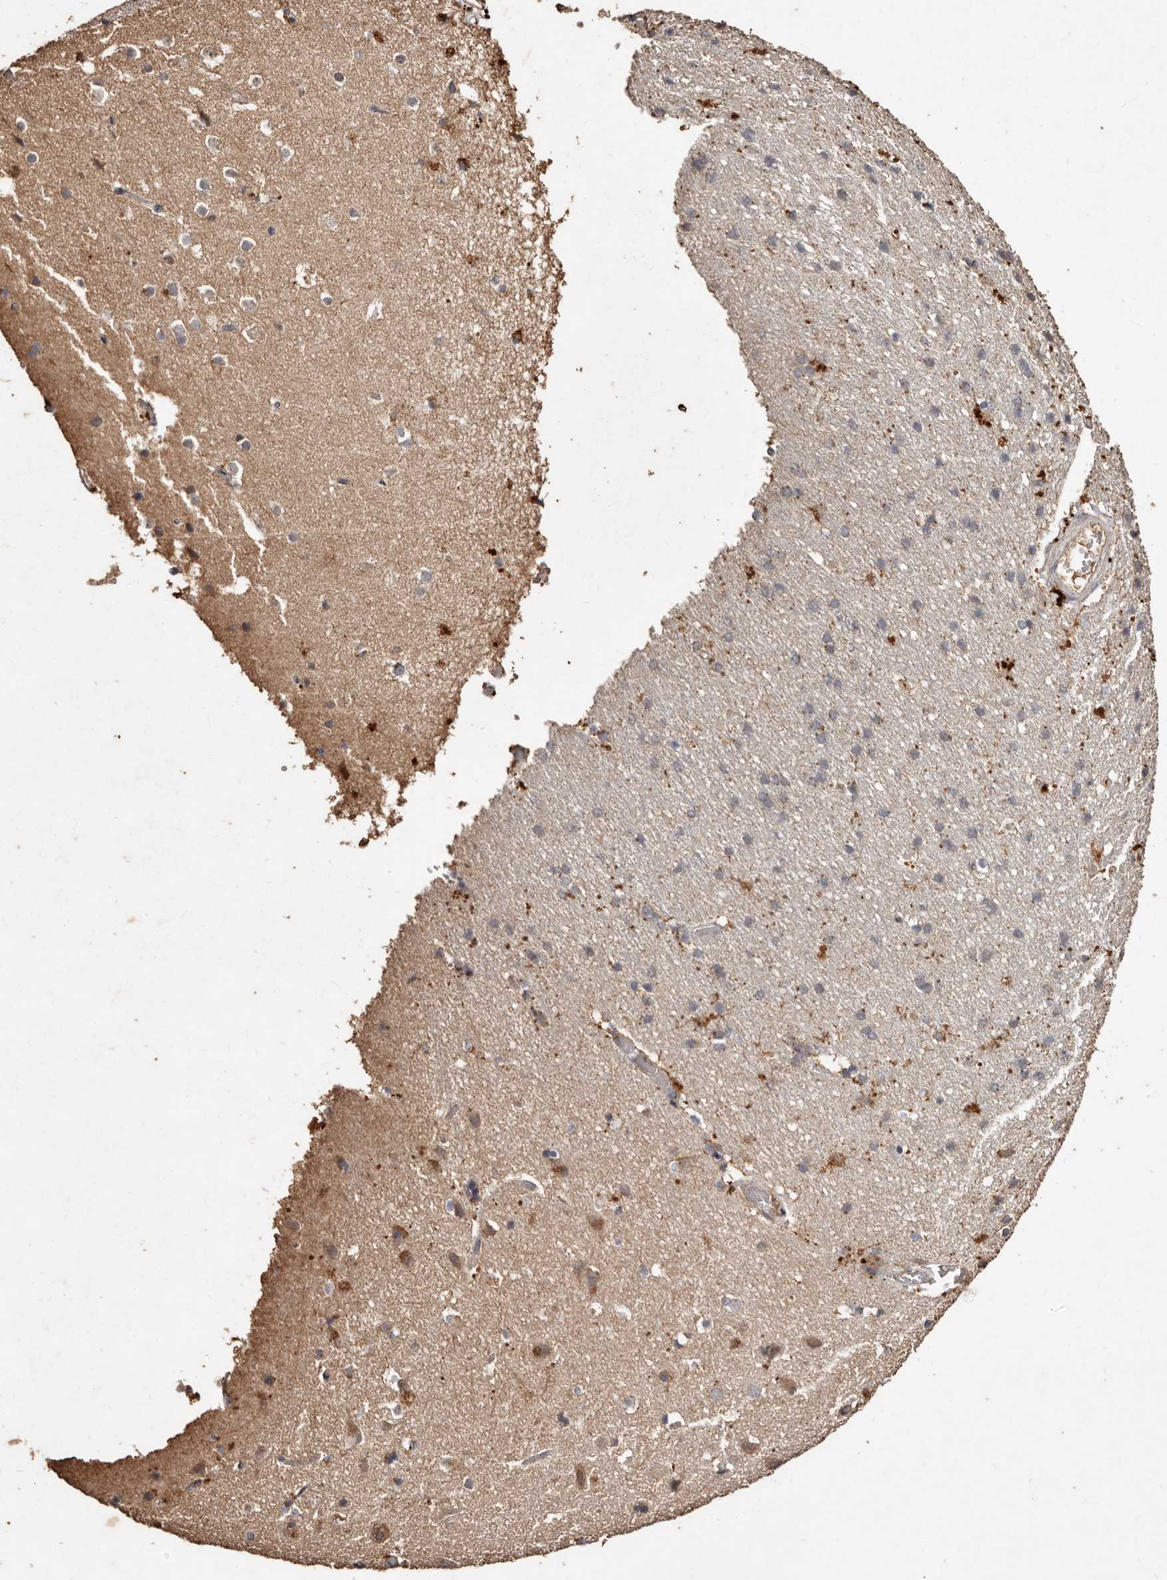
{"staining": {"intensity": "weak", "quantity": ">75%", "location": "cytoplasmic/membranous"}, "tissue": "cerebral cortex", "cell_type": "Endothelial cells", "image_type": "normal", "snomed": [{"axis": "morphology", "description": "Normal tissue, NOS"}, {"axis": "topography", "description": "Cerebral cortex"}], "caption": "Weak cytoplasmic/membranous staining is seen in approximately >75% of endothelial cells in benign cerebral cortex.", "gene": "FARS2", "patient": {"sex": "male", "age": 54}}